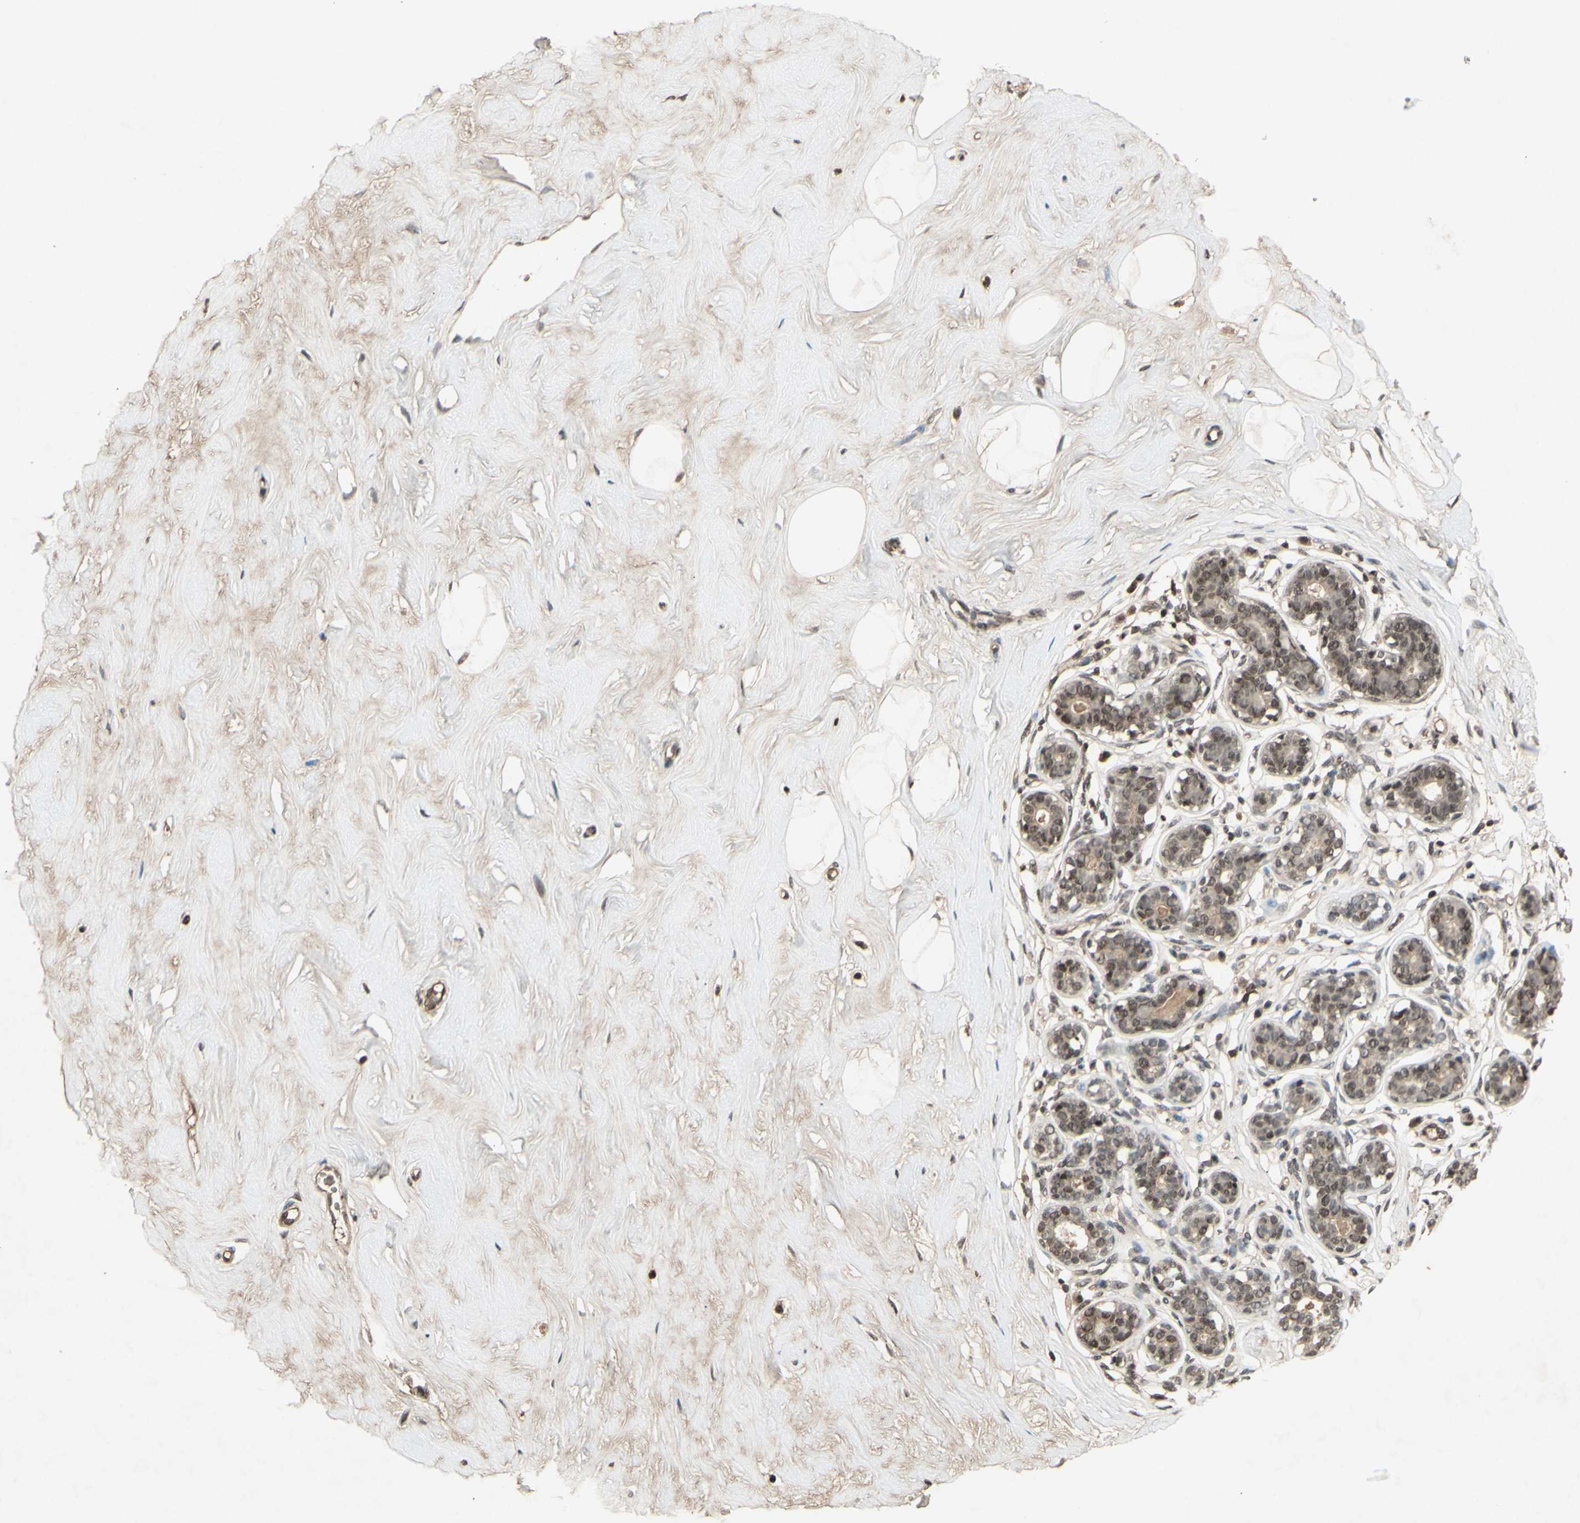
{"staining": {"intensity": "weak", "quantity": "25%-75%", "location": "nuclear"}, "tissue": "breast", "cell_type": "Adipocytes", "image_type": "normal", "snomed": [{"axis": "morphology", "description": "Normal tissue, NOS"}, {"axis": "topography", "description": "Breast"}], "caption": "Breast stained with immunohistochemistry shows weak nuclear expression in about 25%-75% of adipocytes. (IHC, brightfield microscopy, high magnification).", "gene": "SNW1", "patient": {"sex": "female", "age": 23}}